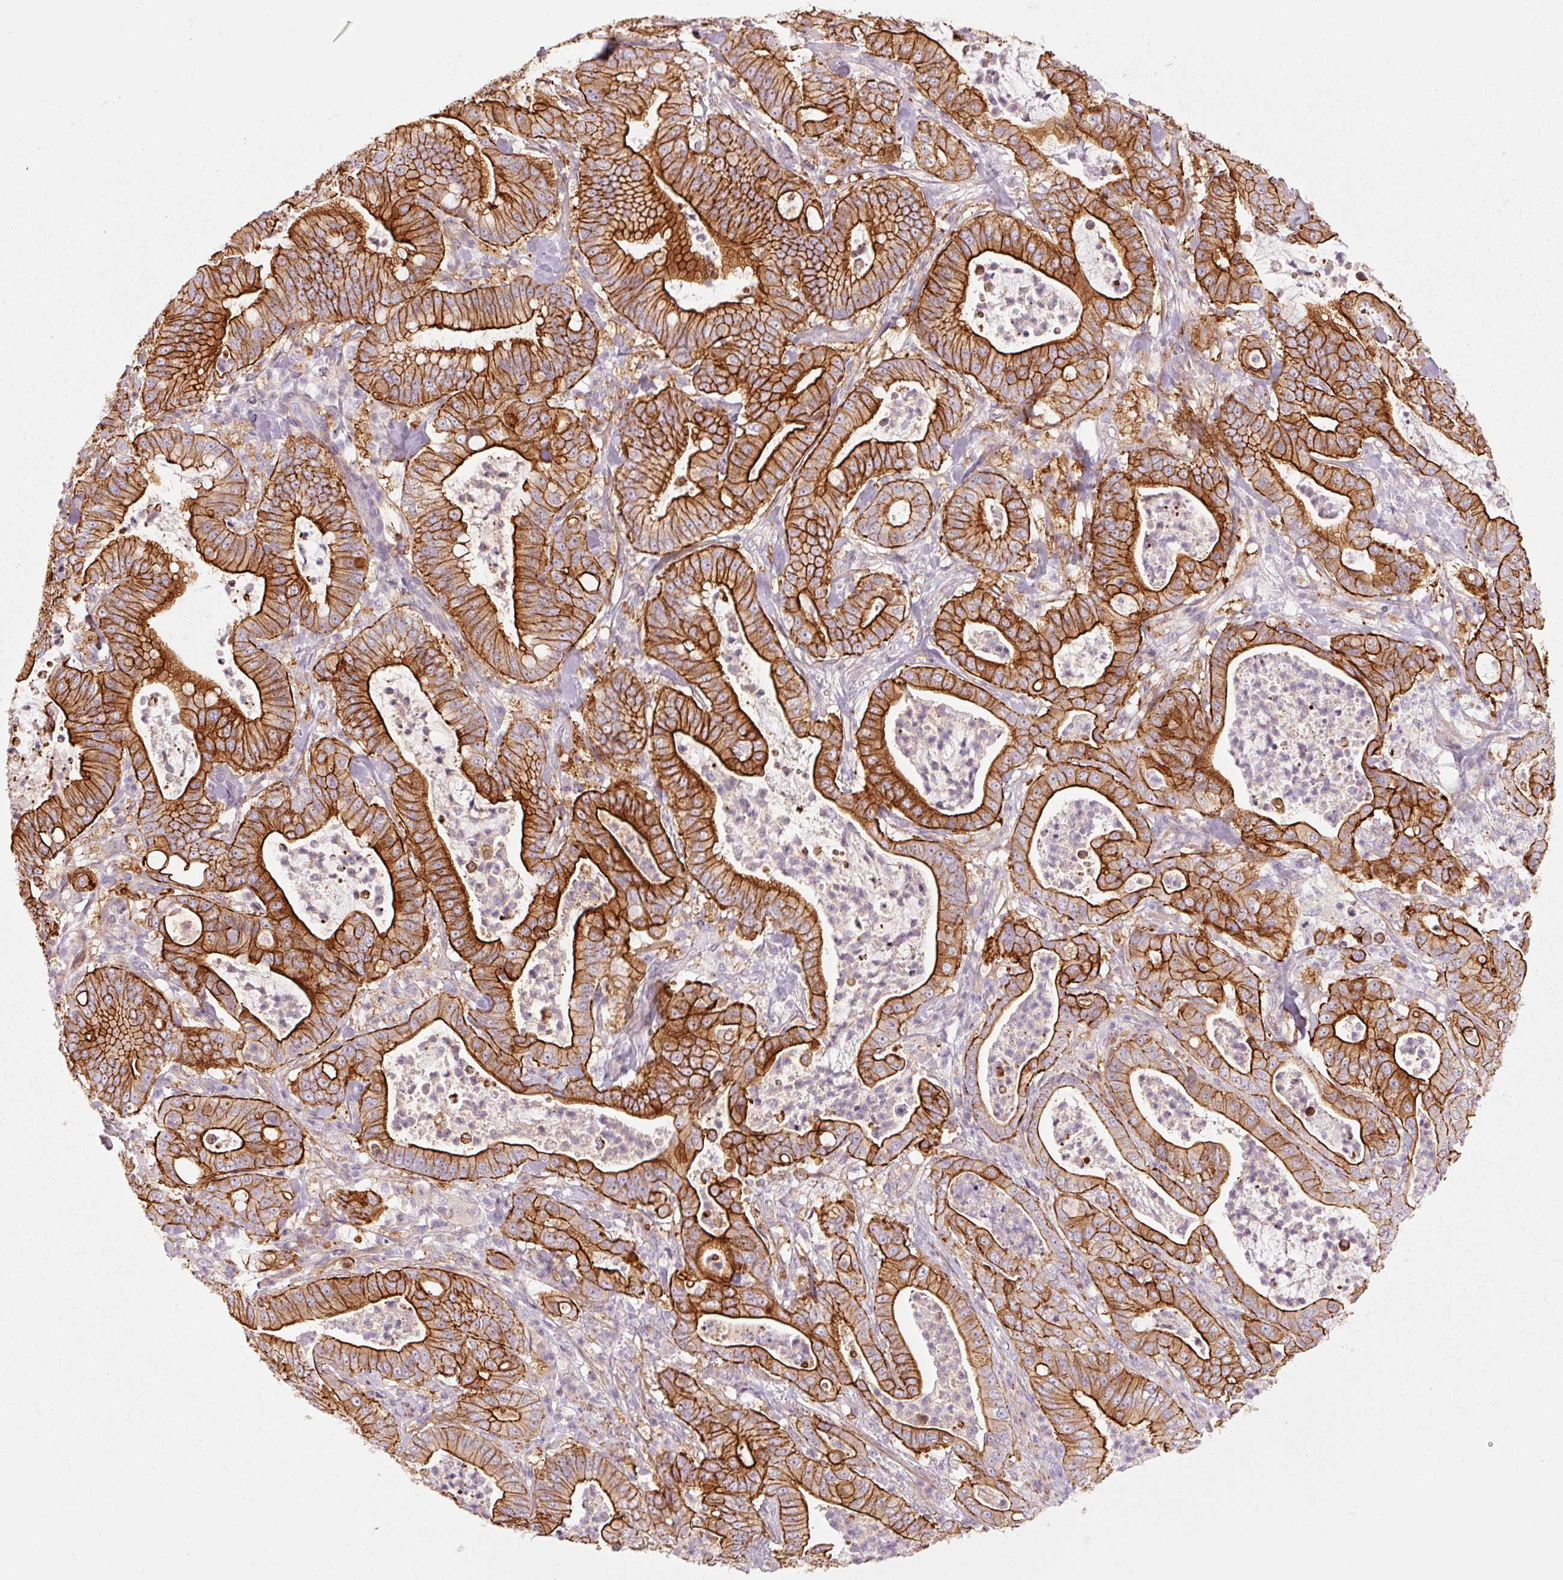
{"staining": {"intensity": "strong", "quantity": ">75%", "location": "cytoplasmic/membranous"}, "tissue": "pancreatic cancer", "cell_type": "Tumor cells", "image_type": "cancer", "snomed": [{"axis": "morphology", "description": "Adenocarcinoma, NOS"}, {"axis": "topography", "description": "Pancreas"}], "caption": "Strong cytoplasmic/membranous staining for a protein is seen in approximately >75% of tumor cells of pancreatic adenocarcinoma using immunohistochemistry.", "gene": "DAPP1", "patient": {"sex": "male", "age": 71}}